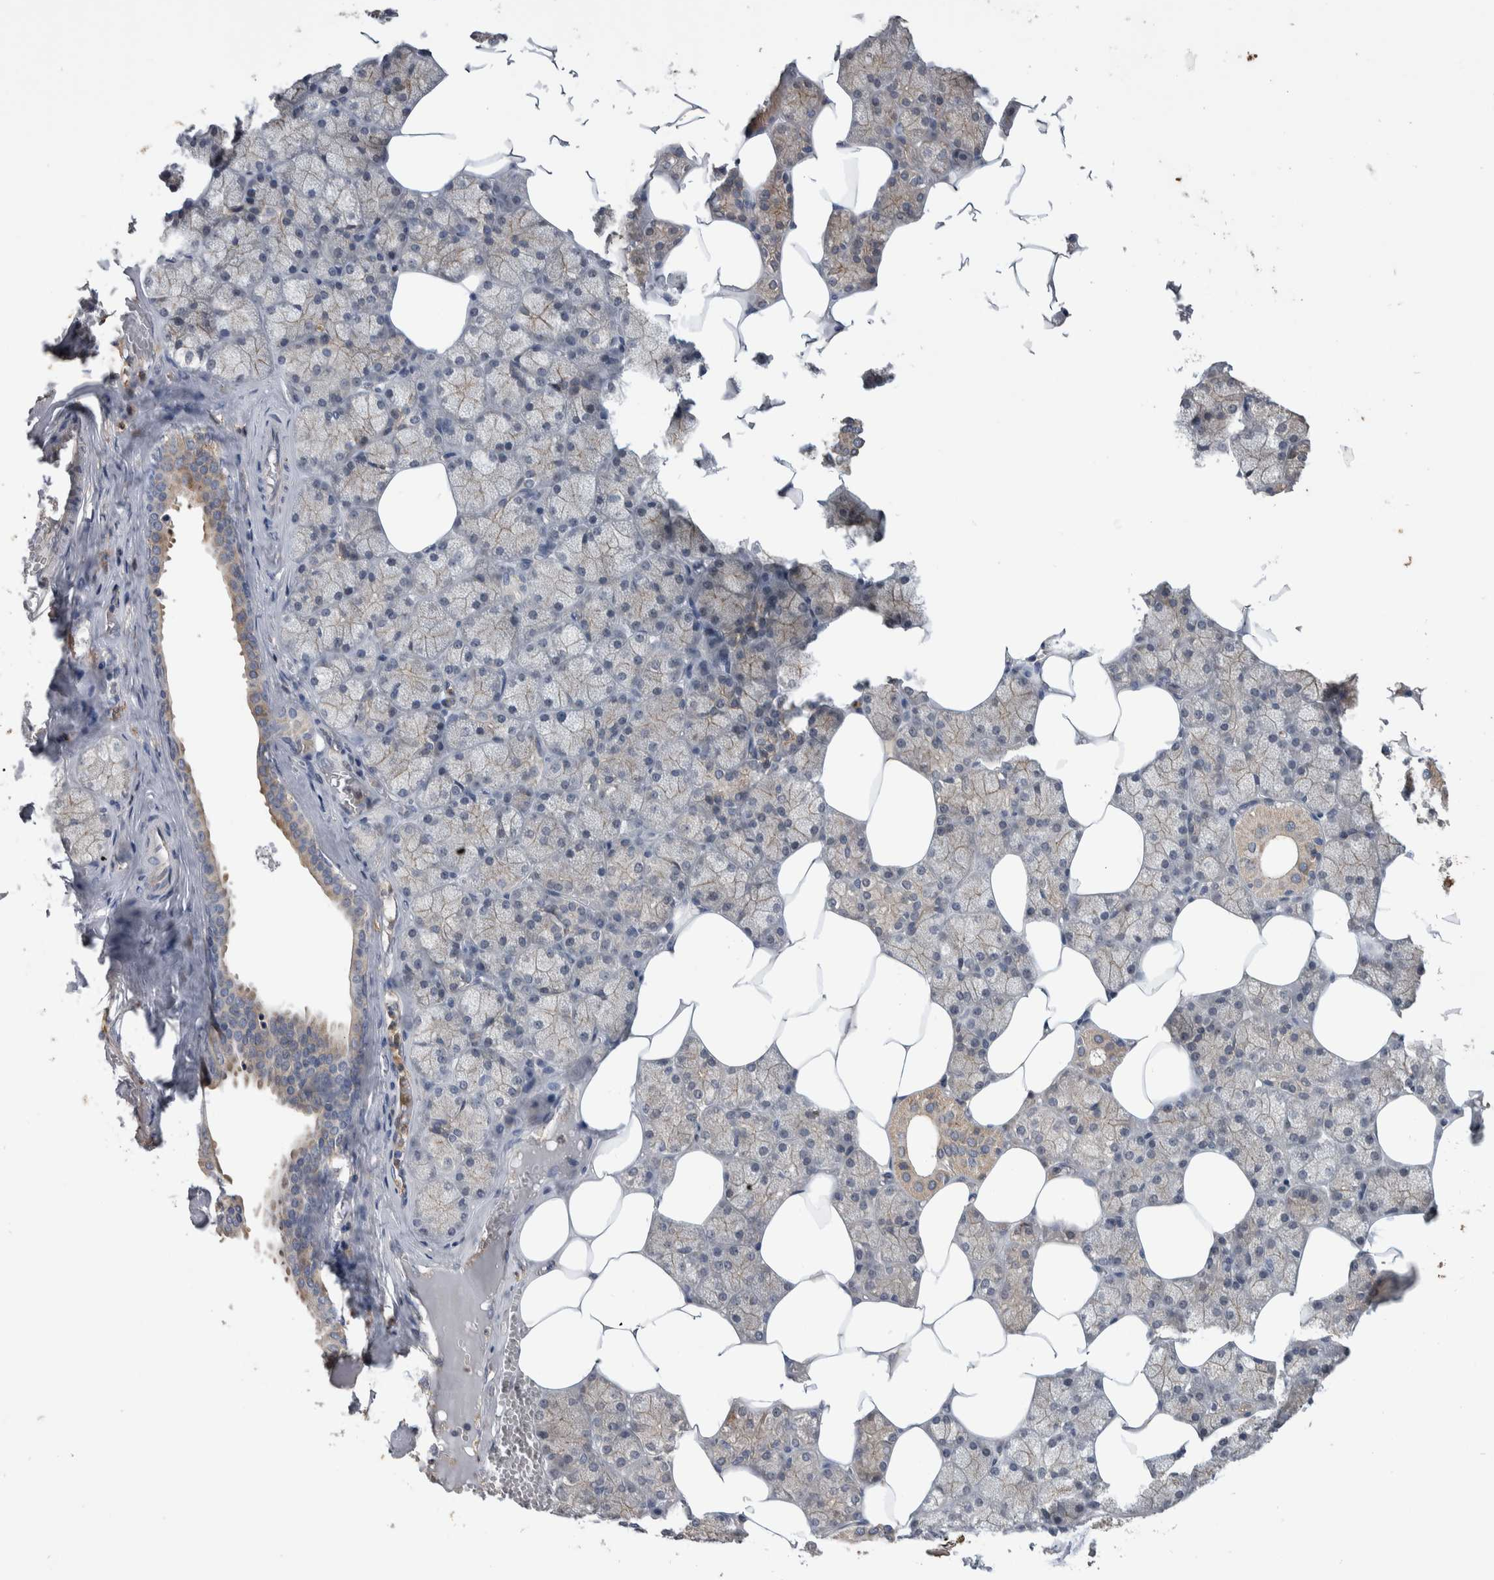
{"staining": {"intensity": "weak", "quantity": "<25%", "location": "cytoplasmic/membranous"}, "tissue": "salivary gland", "cell_type": "Glandular cells", "image_type": "normal", "snomed": [{"axis": "morphology", "description": "Normal tissue, NOS"}, {"axis": "topography", "description": "Salivary gland"}], "caption": "IHC image of benign human salivary gland stained for a protein (brown), which displays no expression in glandular cells.", "gene": "SDCBP", "patient": {"sex": "male", "age": 62}}